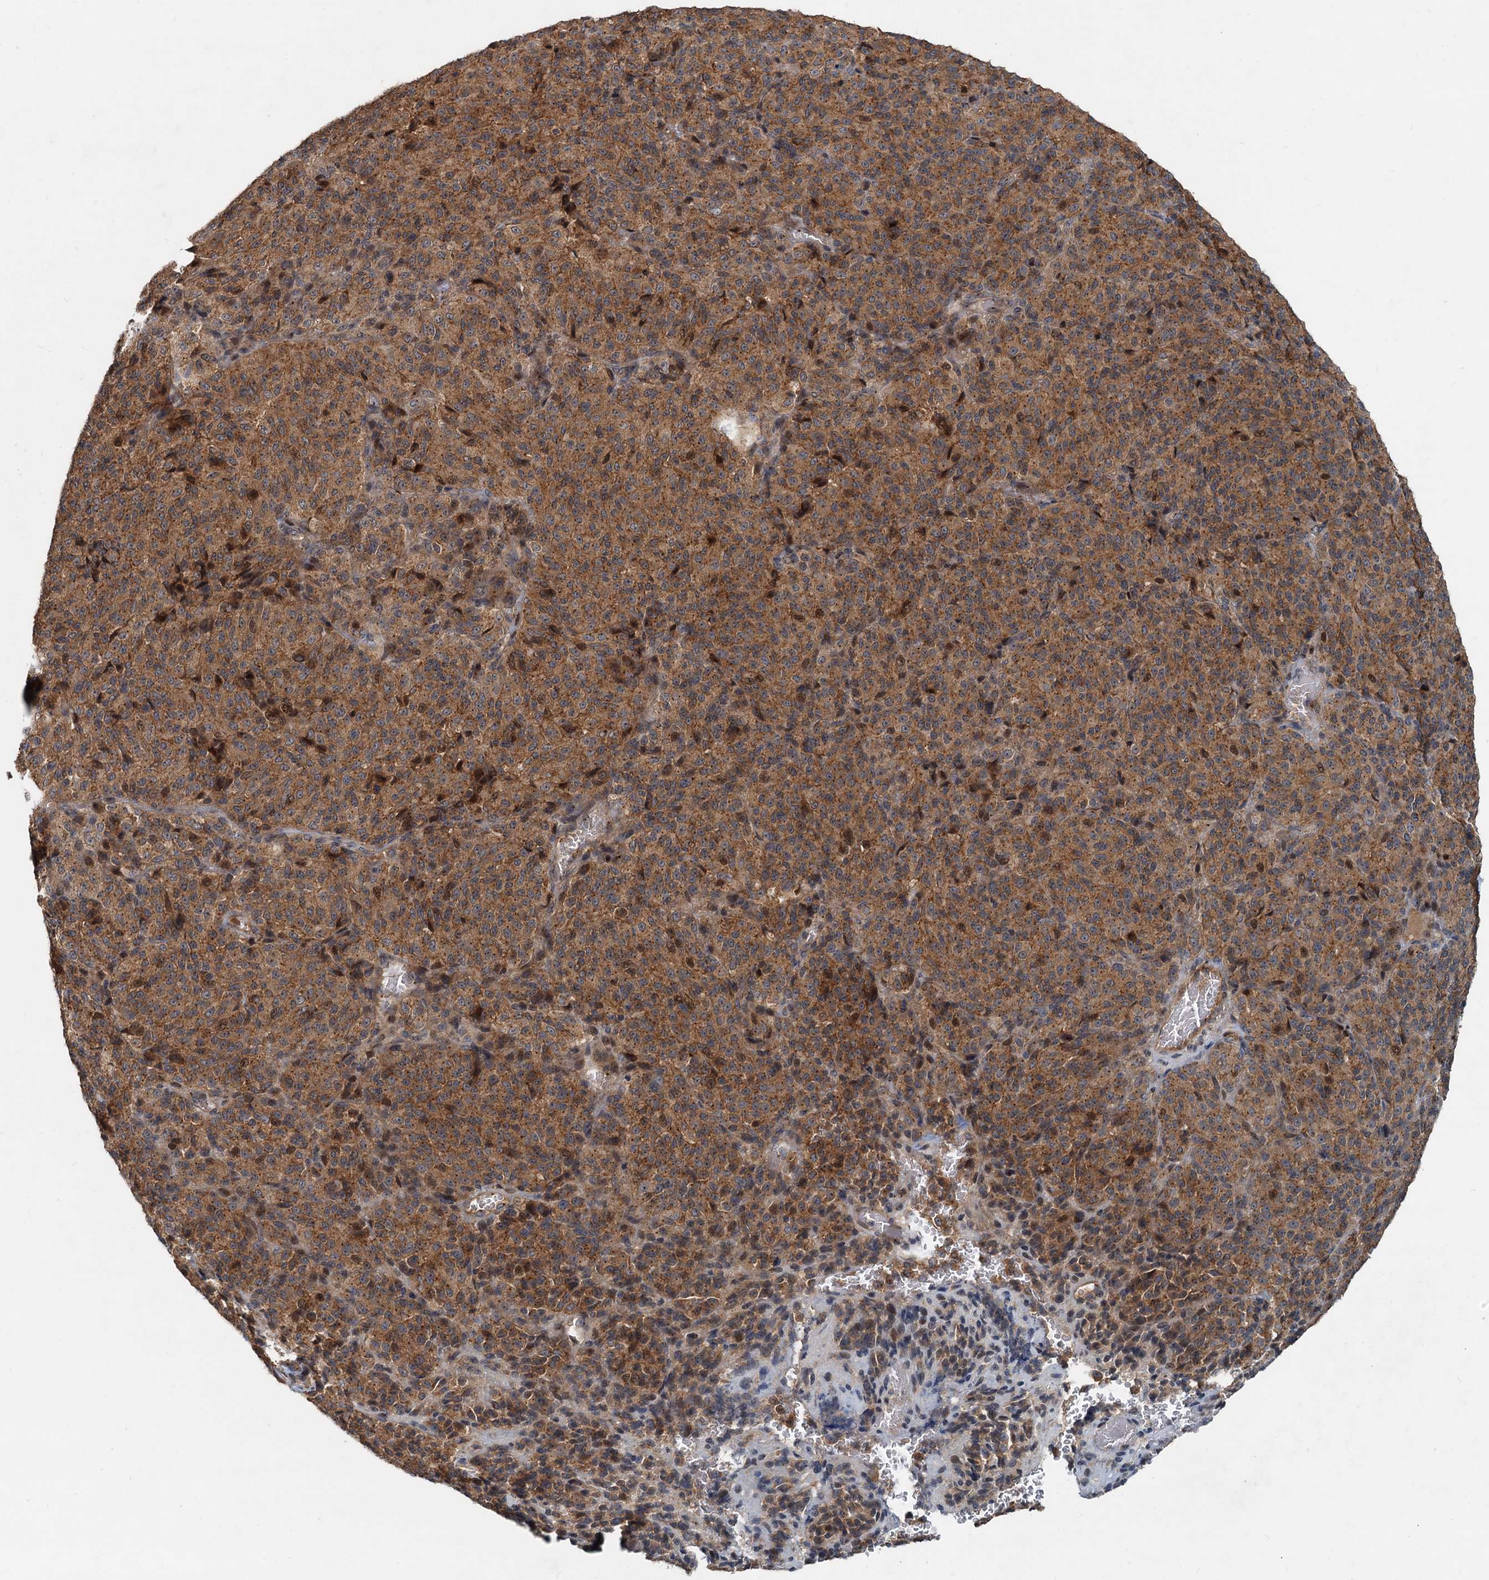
{"staining": {"intensity": "moderate", "quantity": ">75%", "location": "cytoplasmic/membranous"}, "tissue": "melanoma", "cell_type": "Tumor cells", "image_type": "cancer", "snomed": [{"axis": "morphology", "description": "Malignant melanoma, Metastatic site"}, {"axis": "topography", "description": "Brain"}], "caption": "The photomicrograph displays a brown stain indicating the presence of a protein in the cytoplasmic/membranous of tumor cells in melanoma.", "gene": "CEP68", "patient": {"sex": "female", "age": 56}}